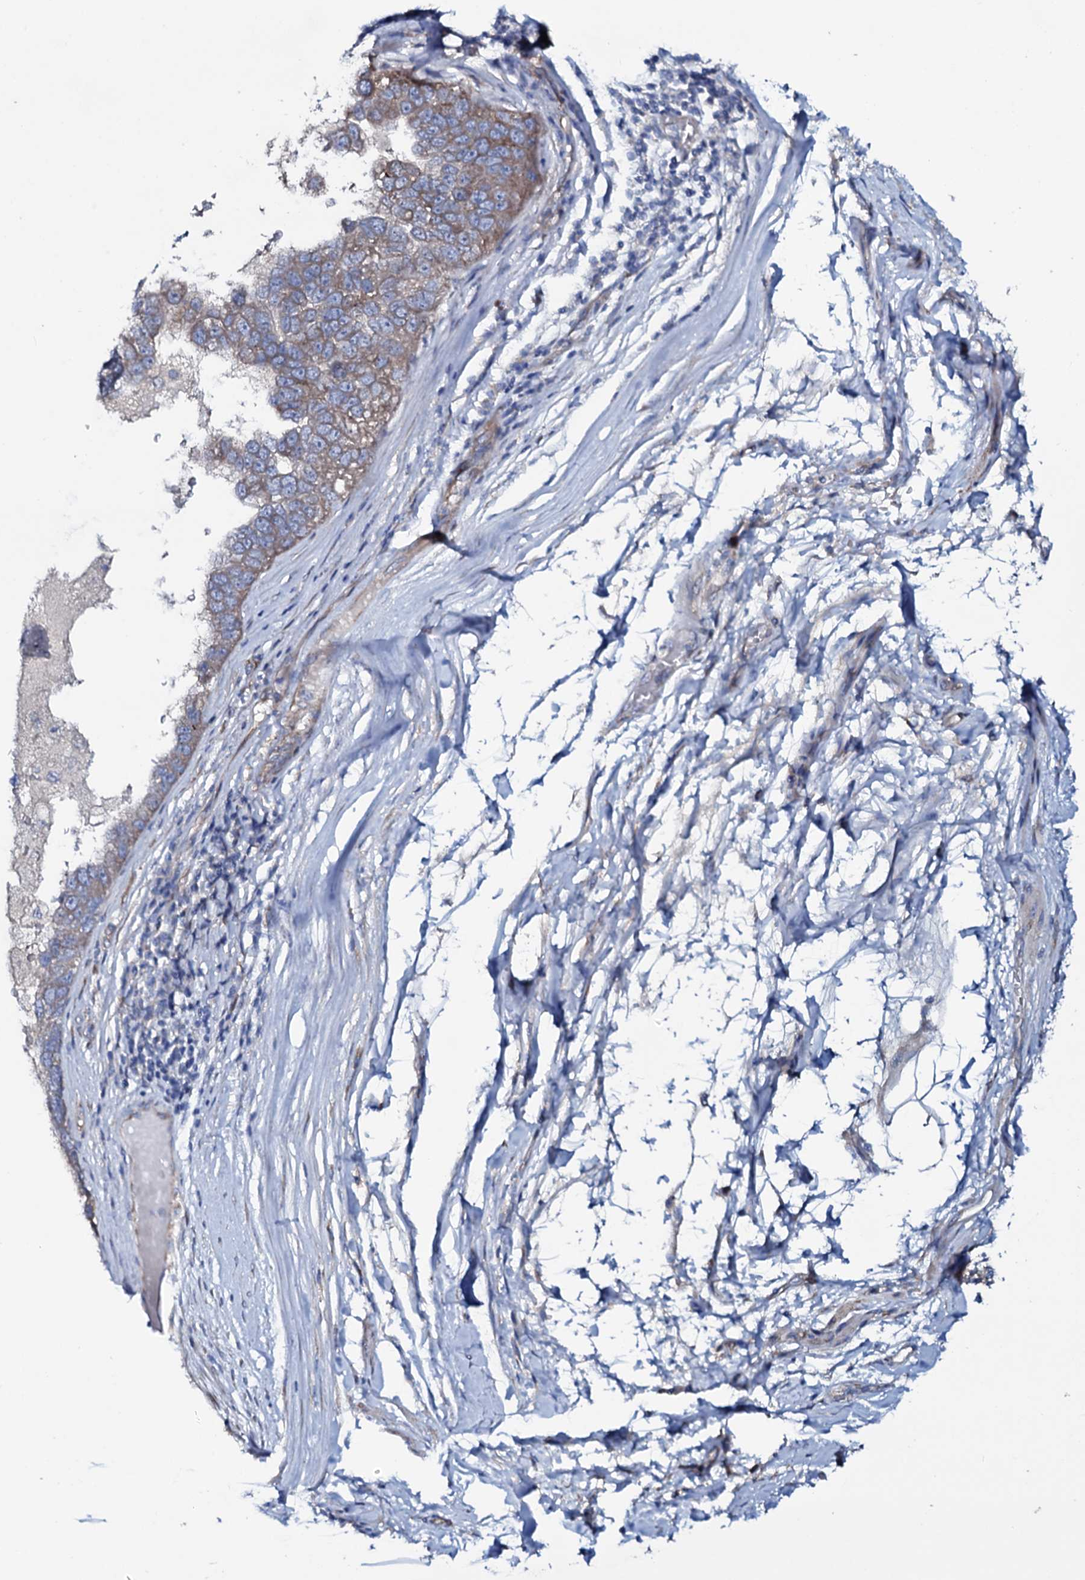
{"staining": {"intensity": "moderate", "quantity": "<25%", "location": "cytoplasmic/membranous"}, "tissue": "pancreatic cancer", "cell_type": "Tumor cells", "image_type": "cancer", "snomed": [{"axis": "morphology", "description": "Adenocarcinoma, NOS"}, {"axis": "topography", "description": "Pancreas"}], "caption": "Pancreatic cancer stained with a protein marker reveals moderate staining in tumor cells.", "gene": "STARD13", "patient": {"sex": "female", "age": 61}}